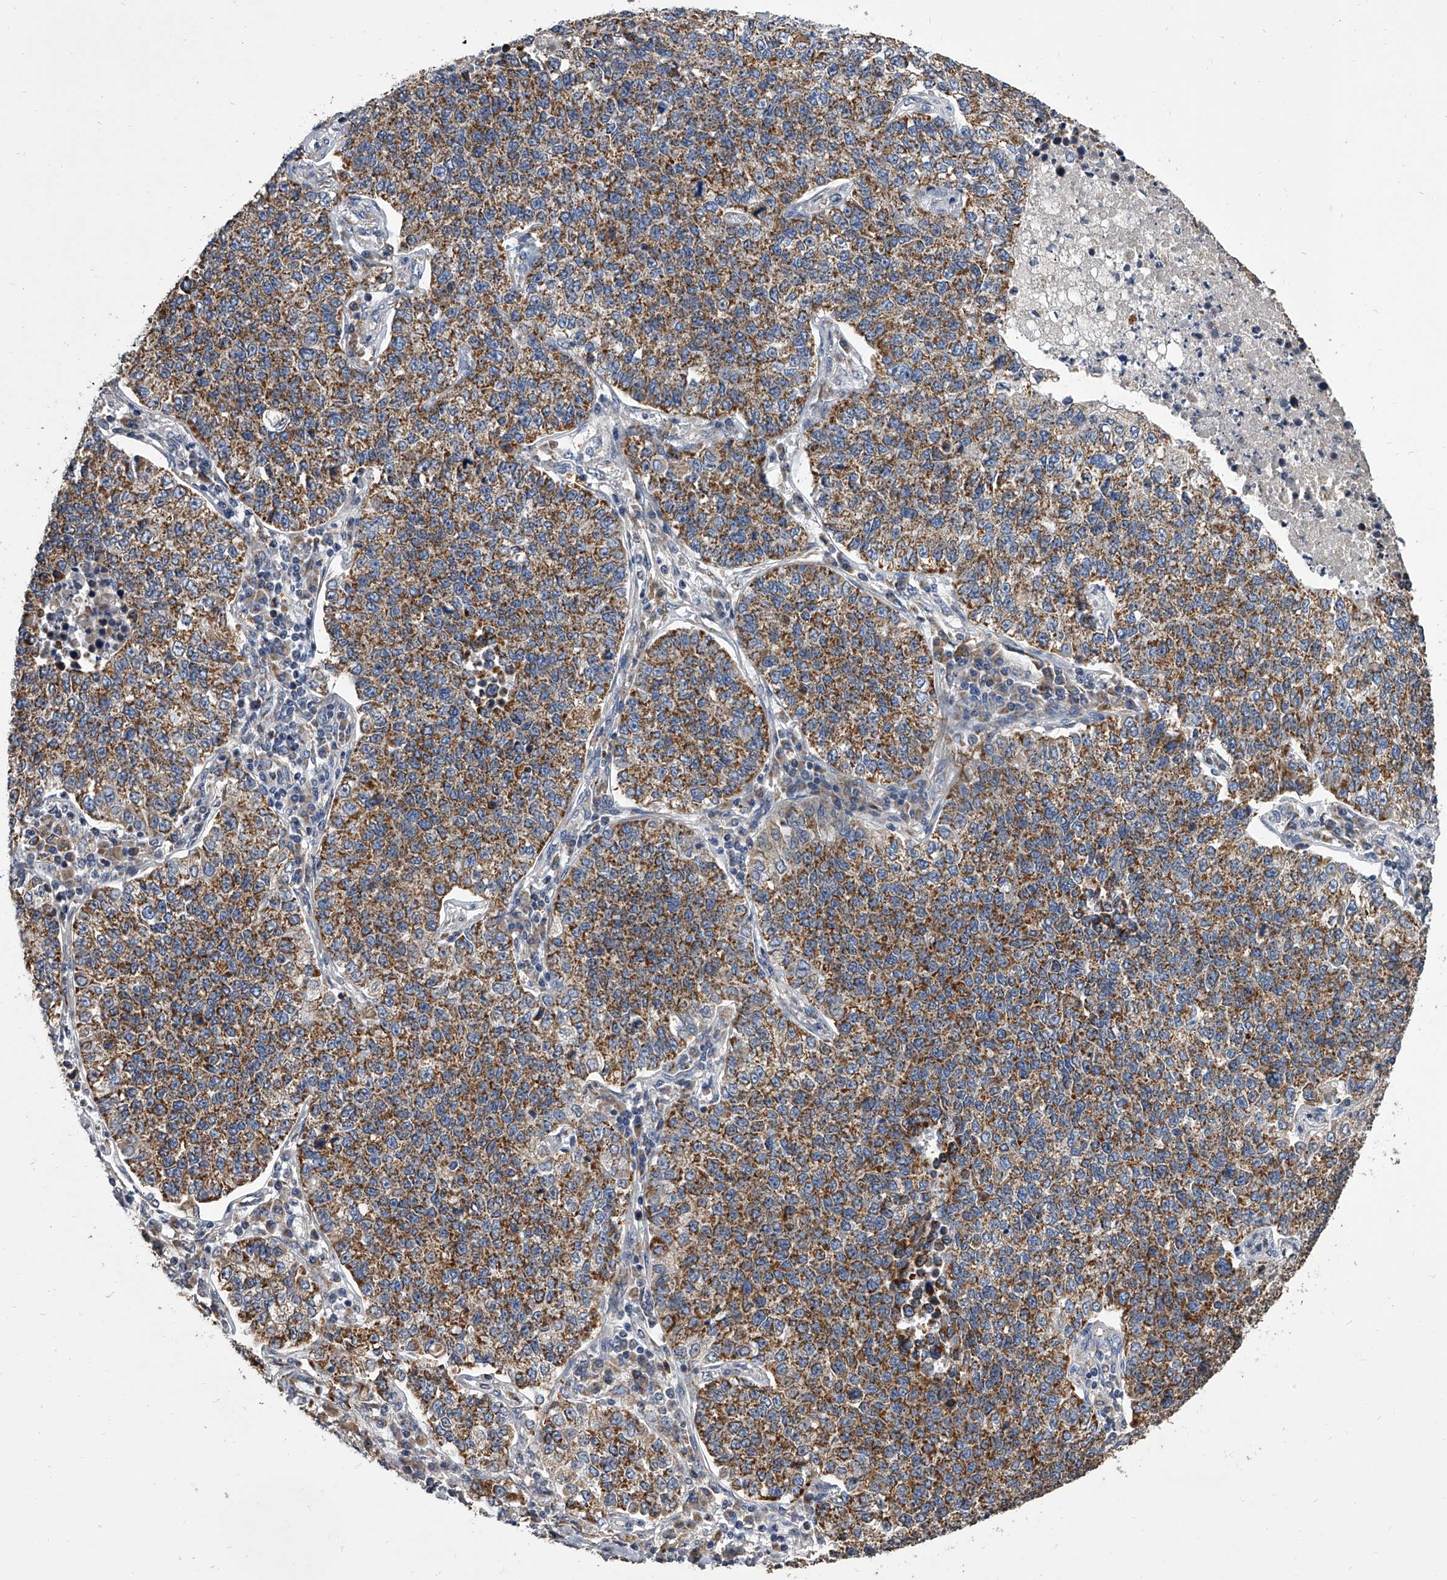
{"staining": {"intensity": "strong", "quantity": ">75%", "location": "cytoplasmic/membranous"}, "tissue": "lung cancer", "cell_type": "Tumor cells", "image_type": "cancer", "snomed": [{"axis": "morphology", "description": "Adenocarcinoma, NOS"}, {"axis": "topography", "description": "Lung"}], "caption": "This photomicrograph shows immunohistochemistry staining of human adenocarcinoma (lung), with high strong cytoplasmic/membranous staining in about >75% of tumor cells.", "gene": "MRPL28", "patient": {"sex": "male", "age": 49}}